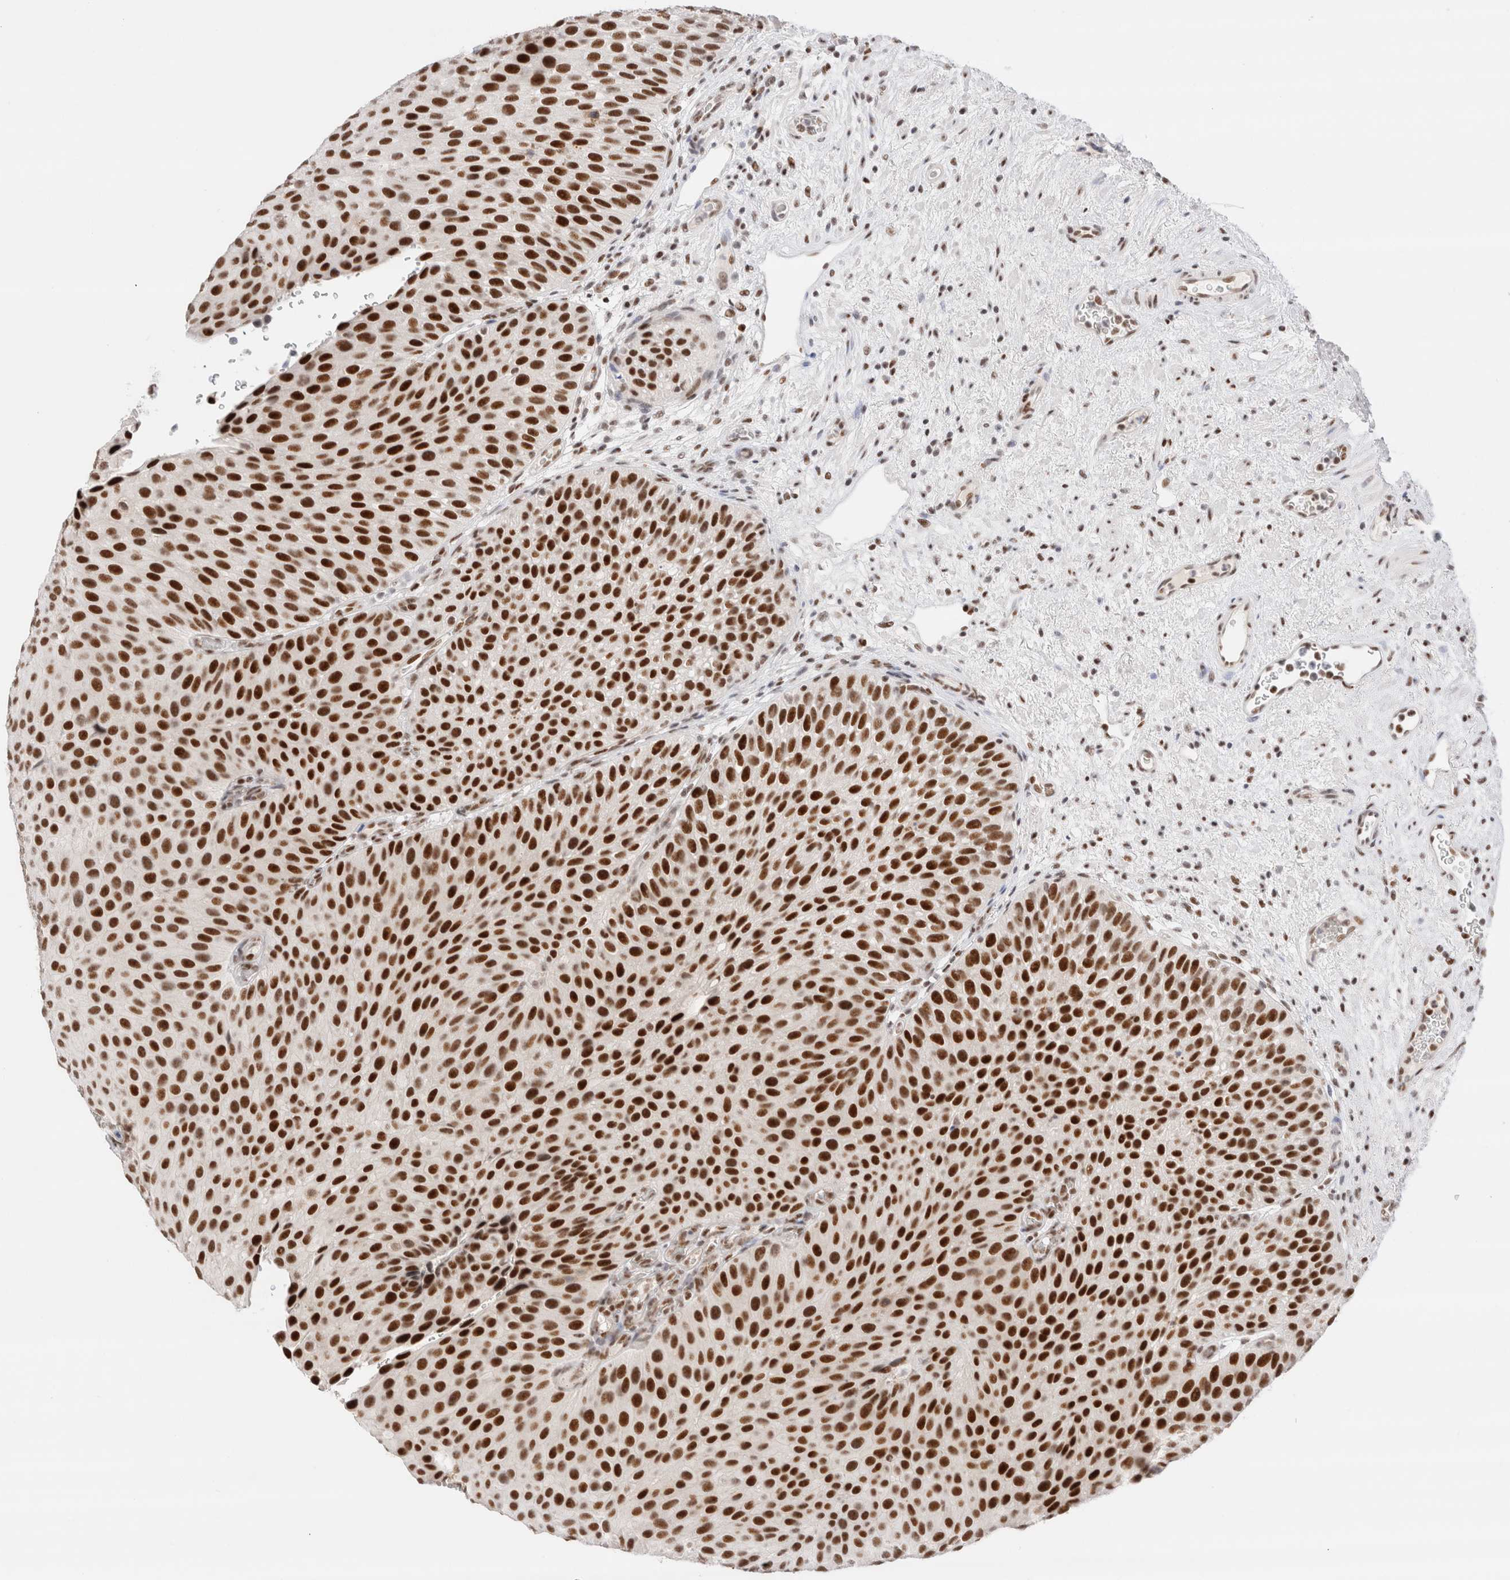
{"staining": {"intensity": "strong", "quantity": ">75%", "location": "nuclear"}, "tissue": "urothelial cancer", "cell_type": "Tumor cells", "image_type": "cancer", "snomed": [{"axis": "morphology", "description": "Normal tissue, NOS"}, {"axis": "morphology", "description": "Urothelial carcinoma, Low grade"}, {"axis": "topography", "description": "Urinary bladder"}, {"axis": "topography", "description": "Prostate"}], "caption": "The image displays staining of low-grade urothelial carcinoma, revealing strong nuclear protein positivity (brown color) within tumor cells. (DAB IHC, brown staining for protein, blue staining for nuclei).", "gene": "ZNF282", "patient": {"sex": "male", "age": 60}}